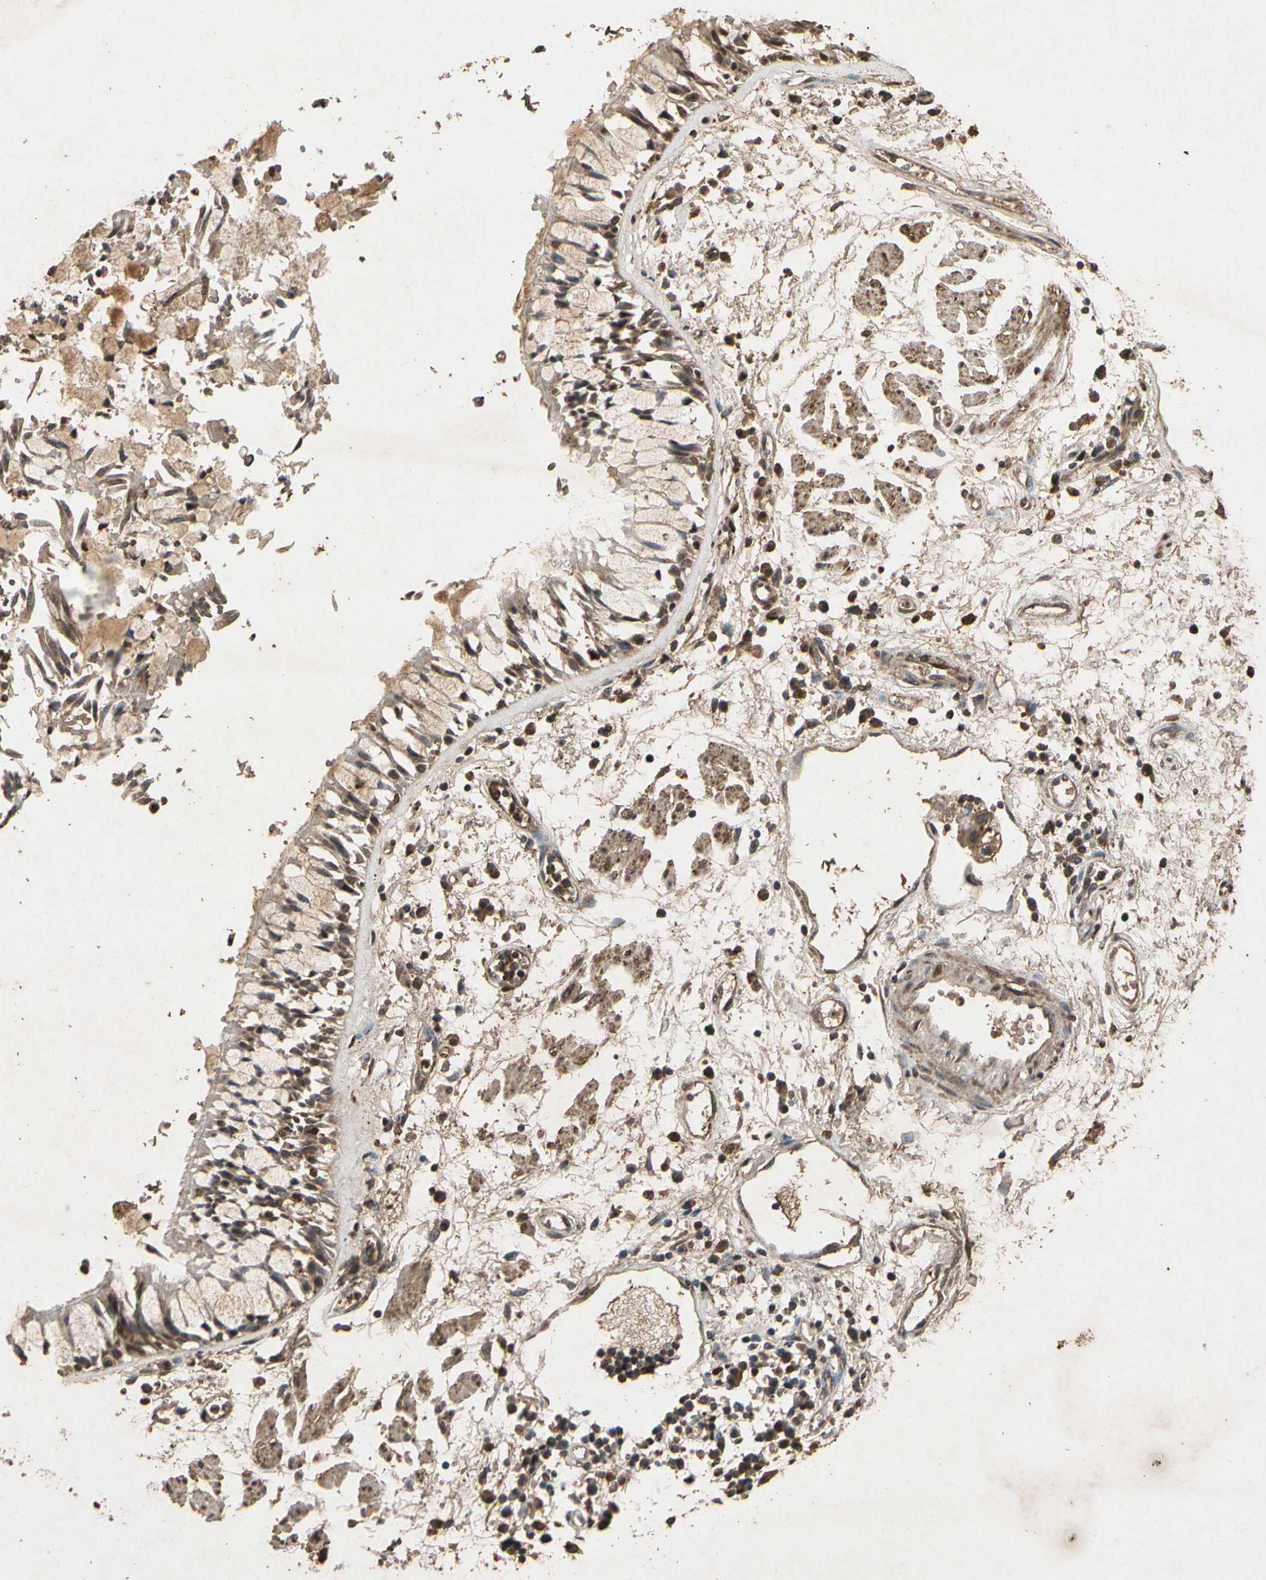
{"staining": {"intensity": "moderate", "quantity": ">75%", "location": "cytoplasmic/membranous"}, "tissue": "adipose tissue", "cell_type": "Adipocytes", "image_type": "normal", "snomed": [{"axis": "morphology", "description": "Normal tissue, NOS"}, {"axis": "morphology", "description": "Adenocarcinoma, NOS"}, {"axis": "topography", "description": "Cartilage tissue"}, {"axis": "topography", "description": "Bronchus"}, {"axis": "topography", "description": "Lung"}], "caption": "Protein analysis of normal adipose tissue demonstrates moderate cytoplasmic/membranous positivity in approximately >75% of adipocytes.", "gene": "GC", "patient": {"sex": "female", "age": 67}}